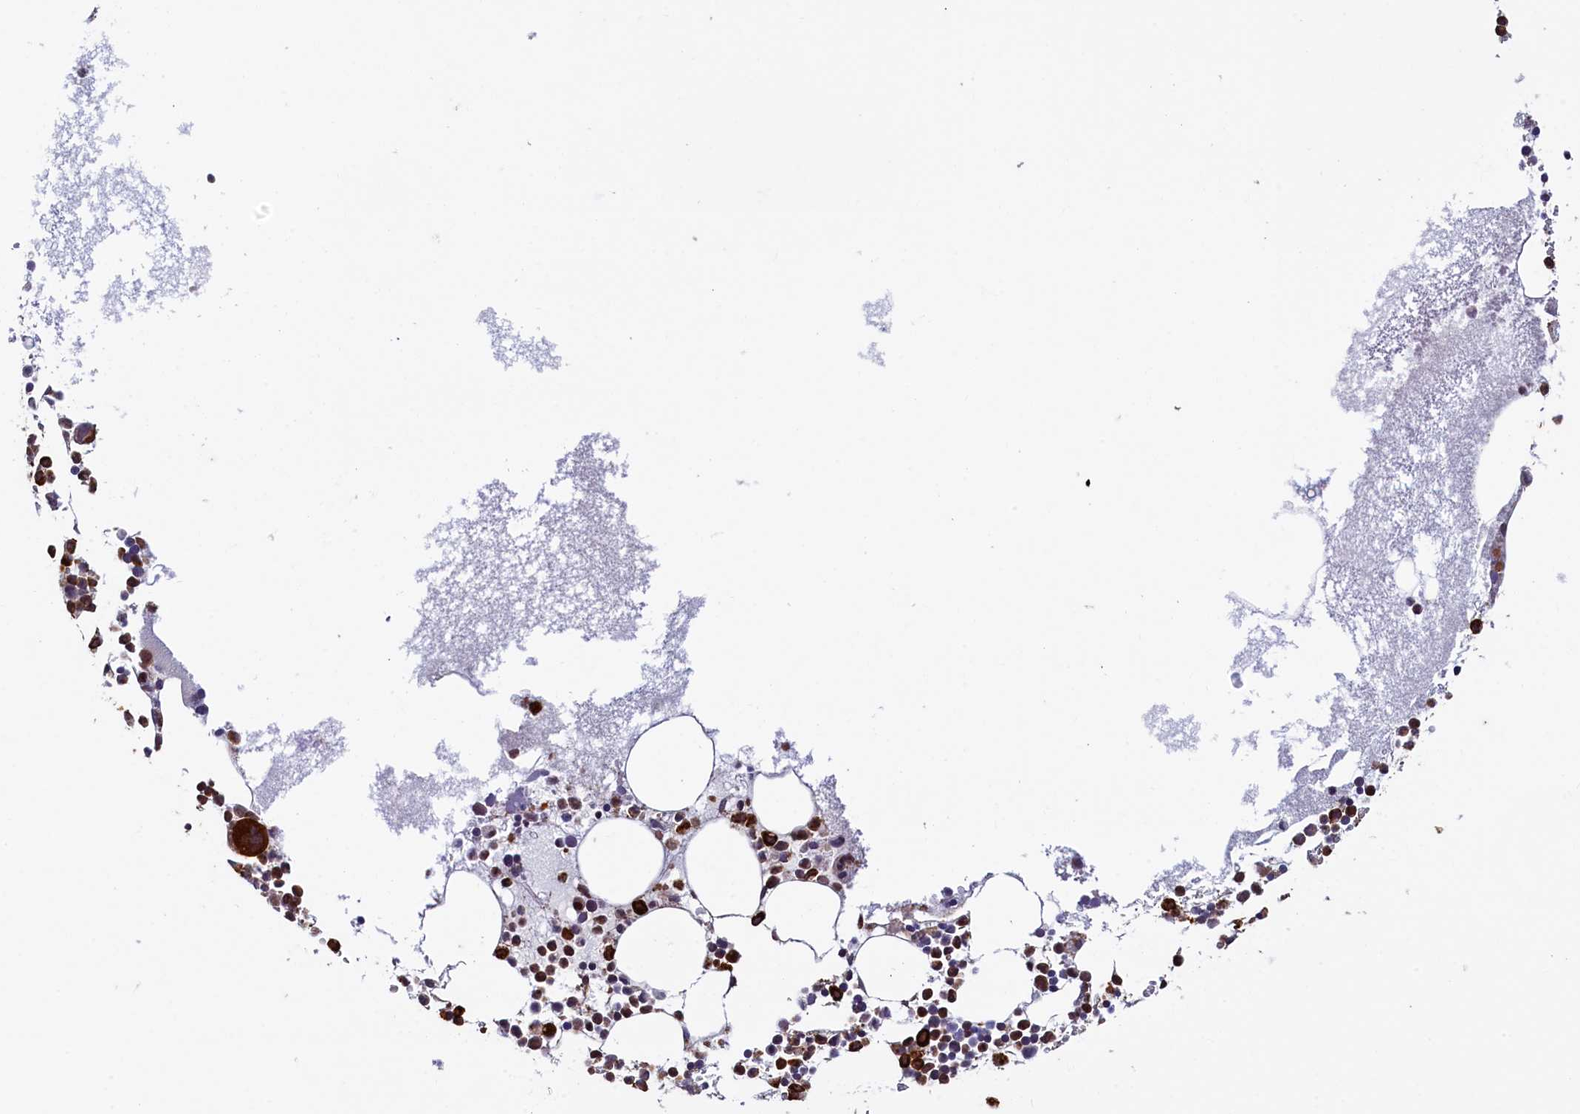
{"staining": {"intensity": "strong", "quantity": "25%-75%", "location": "cytoplasmic/membranous"}, "tissue": "bone marrow", "cell_type": "Hematopoietic cells", "image_type": "normal", "snomed": [{"axis": "morphology", "description": "Normal tissue, NOS"}, {"axis": "topography", "description": "Bone marrow"}], "caption": "Immunohistochemical staining of unremarkable bone marrow exhibits 25%-75% levels of strong cytoplasmic/membranous protein staining in approximately 25%-75% of hematopoietic cells. (Brightfield microscopy of DAB IHC at high magnification).", "gene": "PIK3C3", "patient": {"sex": "female", "age": 78}}